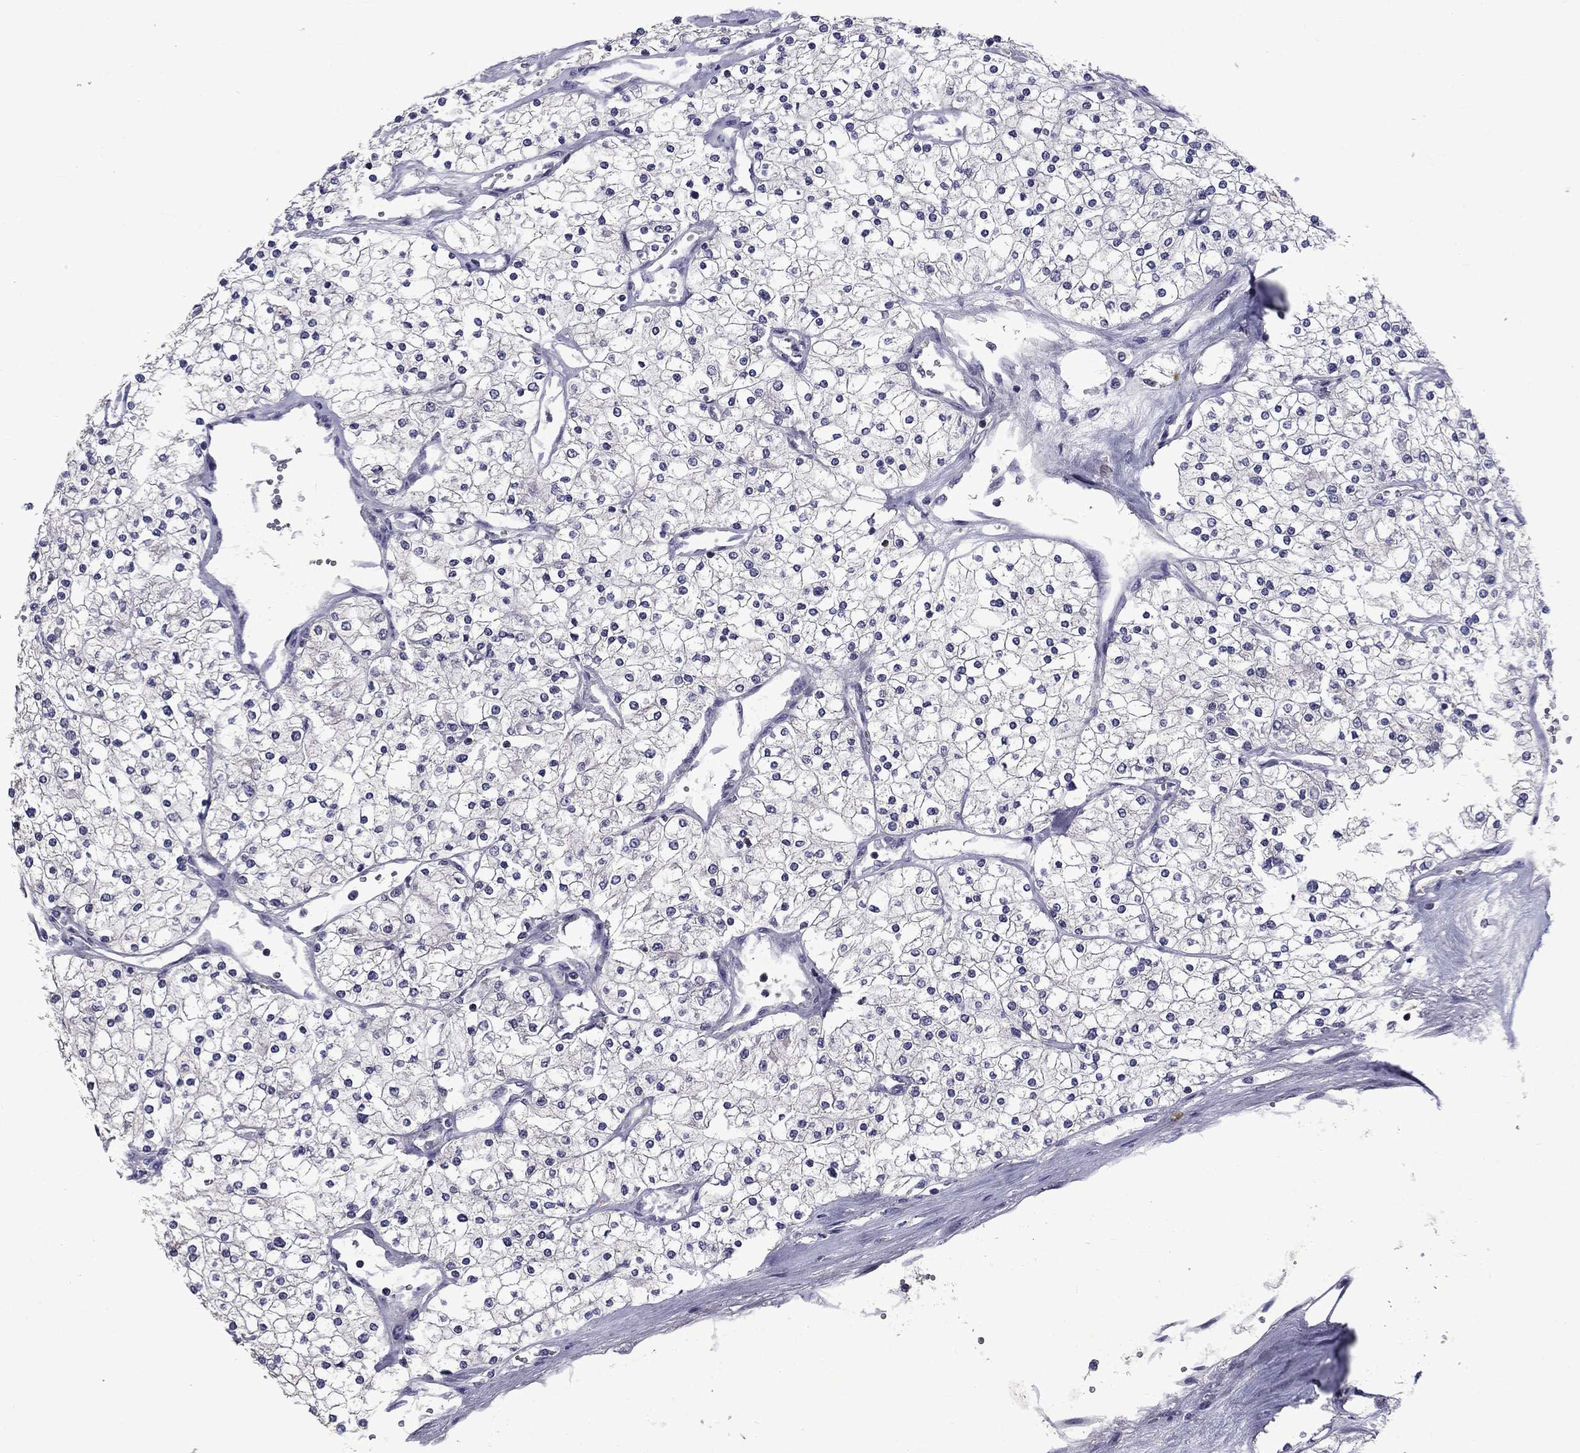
{"staining": {"intensity": "negative", "quantity": "none", "location": "none"}, "tissue": "renal cancer", "cell_type": "Tumor cells", "image_type": "cancer", "snomed": [{"axis": "morphology", "description": "Adenocarcinoma, NOS"}, {"axis": "topography", "description": "Kidney"}], "caption": "The micrograph exhibits no staining of tumor cells in renal cancer (adenocarcinoma).", "gene": "SNTA1", "patient": {"sex": "male", "age": 80}}